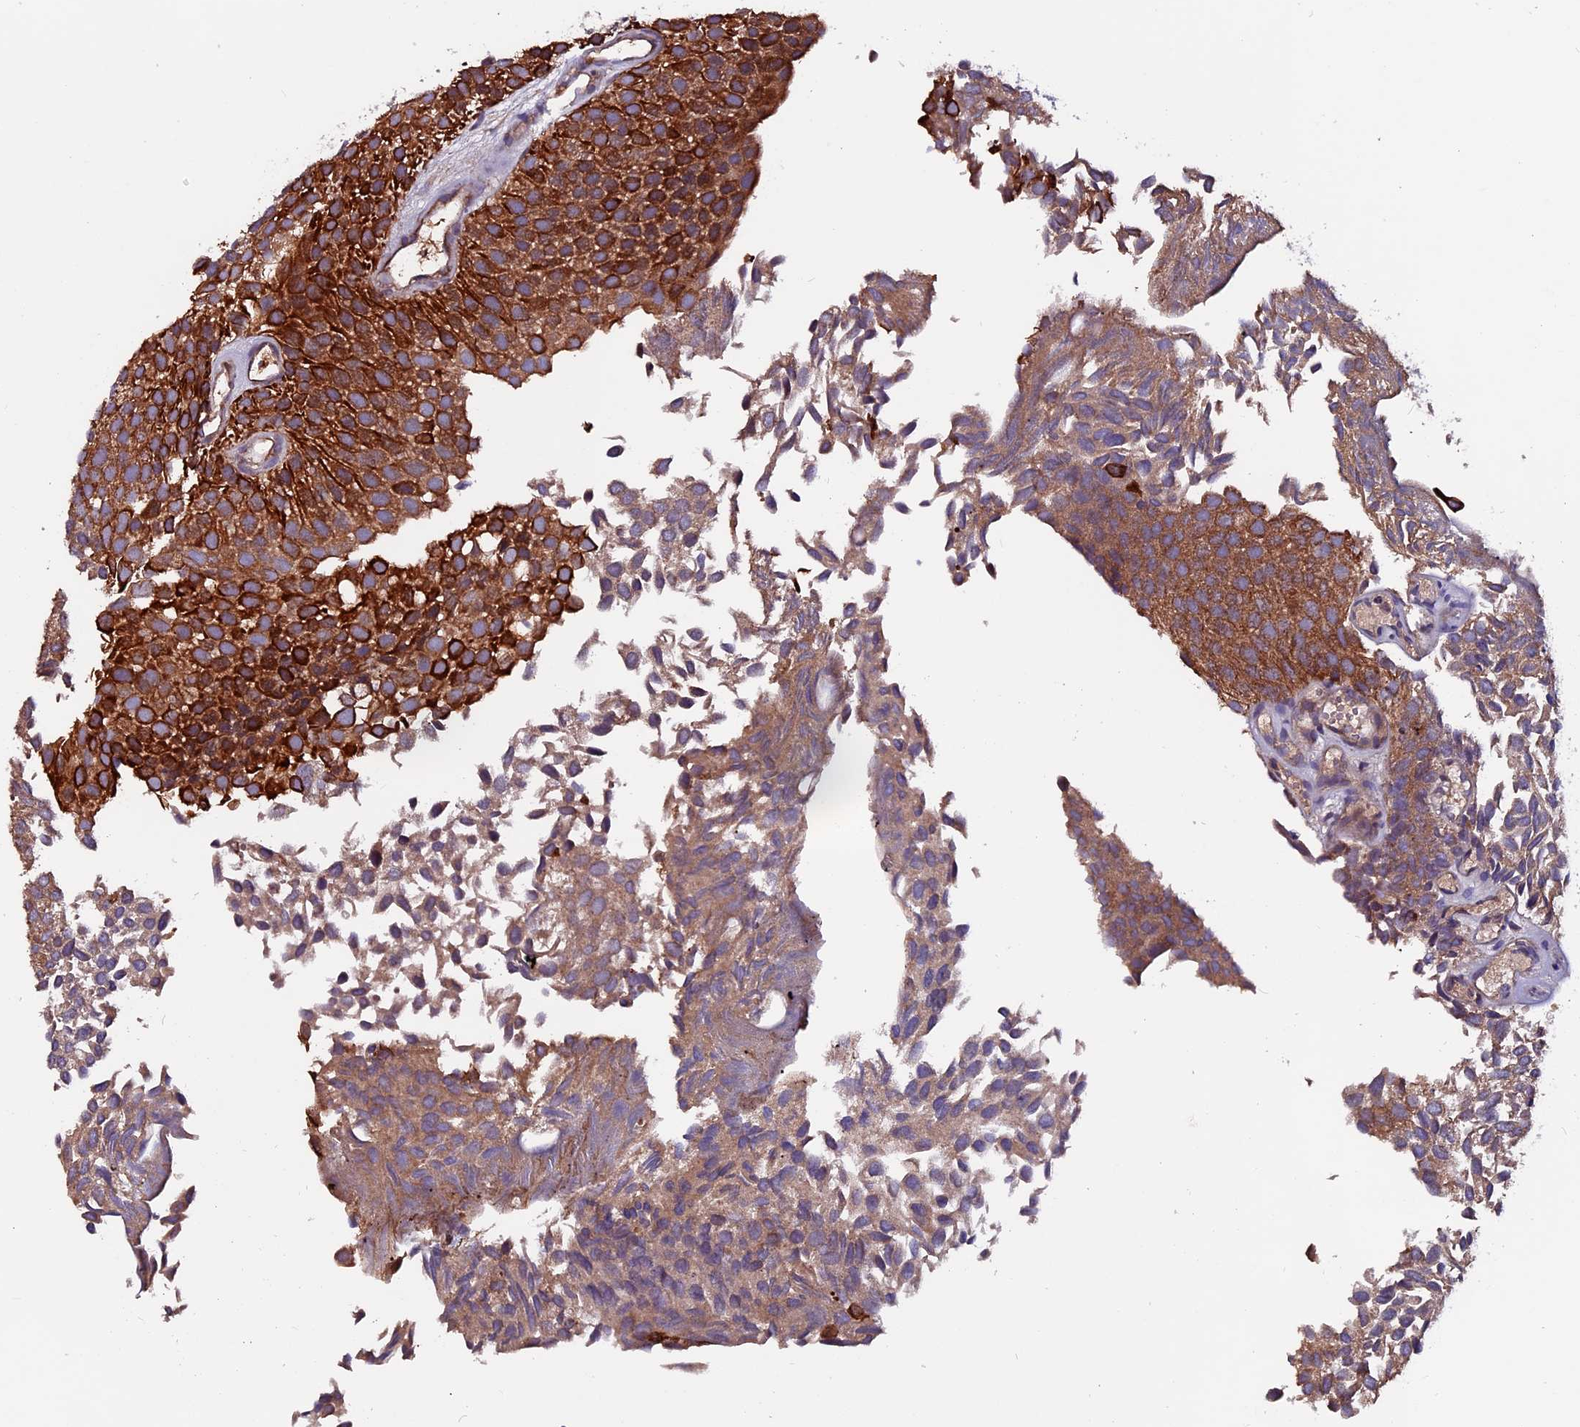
{"staining": {"intensity": "strong", "quantity": ">75%", "location": "cytoplasmic/membranous"}, "tissue": "urothelial cancer", "cell_type": "Tumor cells", "image_type": "cancer", "snomed": [{"axis": "morphology", "description": "Urothelial carcinoma, Low grade"}, {"axis": "topography", "description": "Urinary bladder"}], "caption": "IHC micrograph of neoplastic tissue: human urothelial cancer stained using immunohistochemistry shows high levels of strong protein expression localized specifically in the cytoplasmic/membranous of tumor cells, appearing as a cytoplasmic/membranous brown color.", "gene": "ZNF598", "patient": {"sex": "male", "age": 89}}